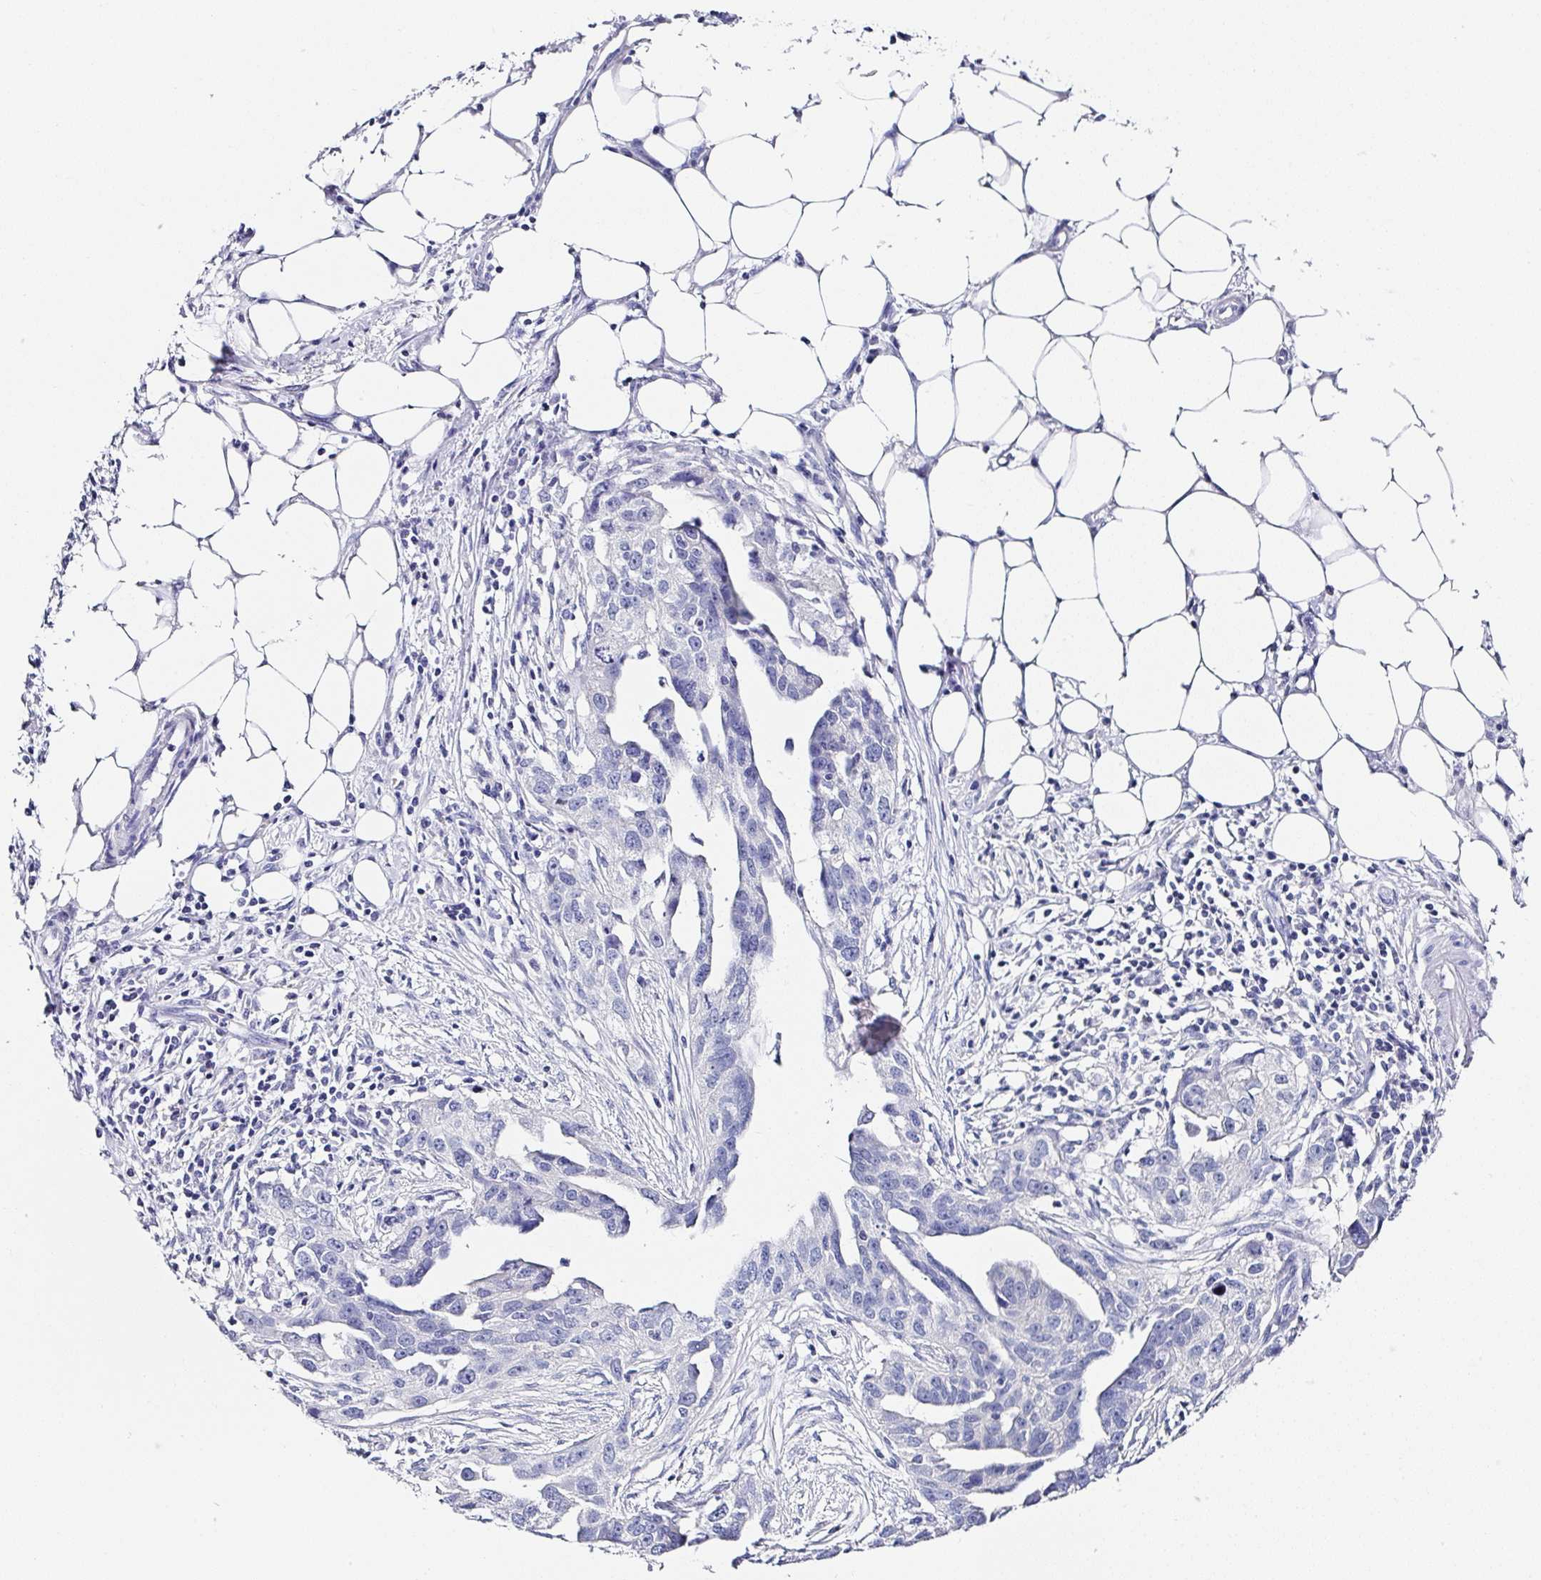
{"staining": {"intensity": "negative", "quantity": "none", "location": "none"}, "tissue": "ovarian cancer", "cell_type": "Tumor cells", "image_type": "cancer", "snomed": [{"axis": "morphology", "description": "Carcinoma, endometroid"}, {"axis": "morphology", "description": "Cystadenocarcinoma, serous, NOS"}, {"axis": "topography", "description": "Ovary"}], "caption": "Immunohistochemical staining of ovarian cancer reveals no significant positivity in tumor cells.", "gene": "UGT3A1", "patient": {"sex": "female", "age": 45}}